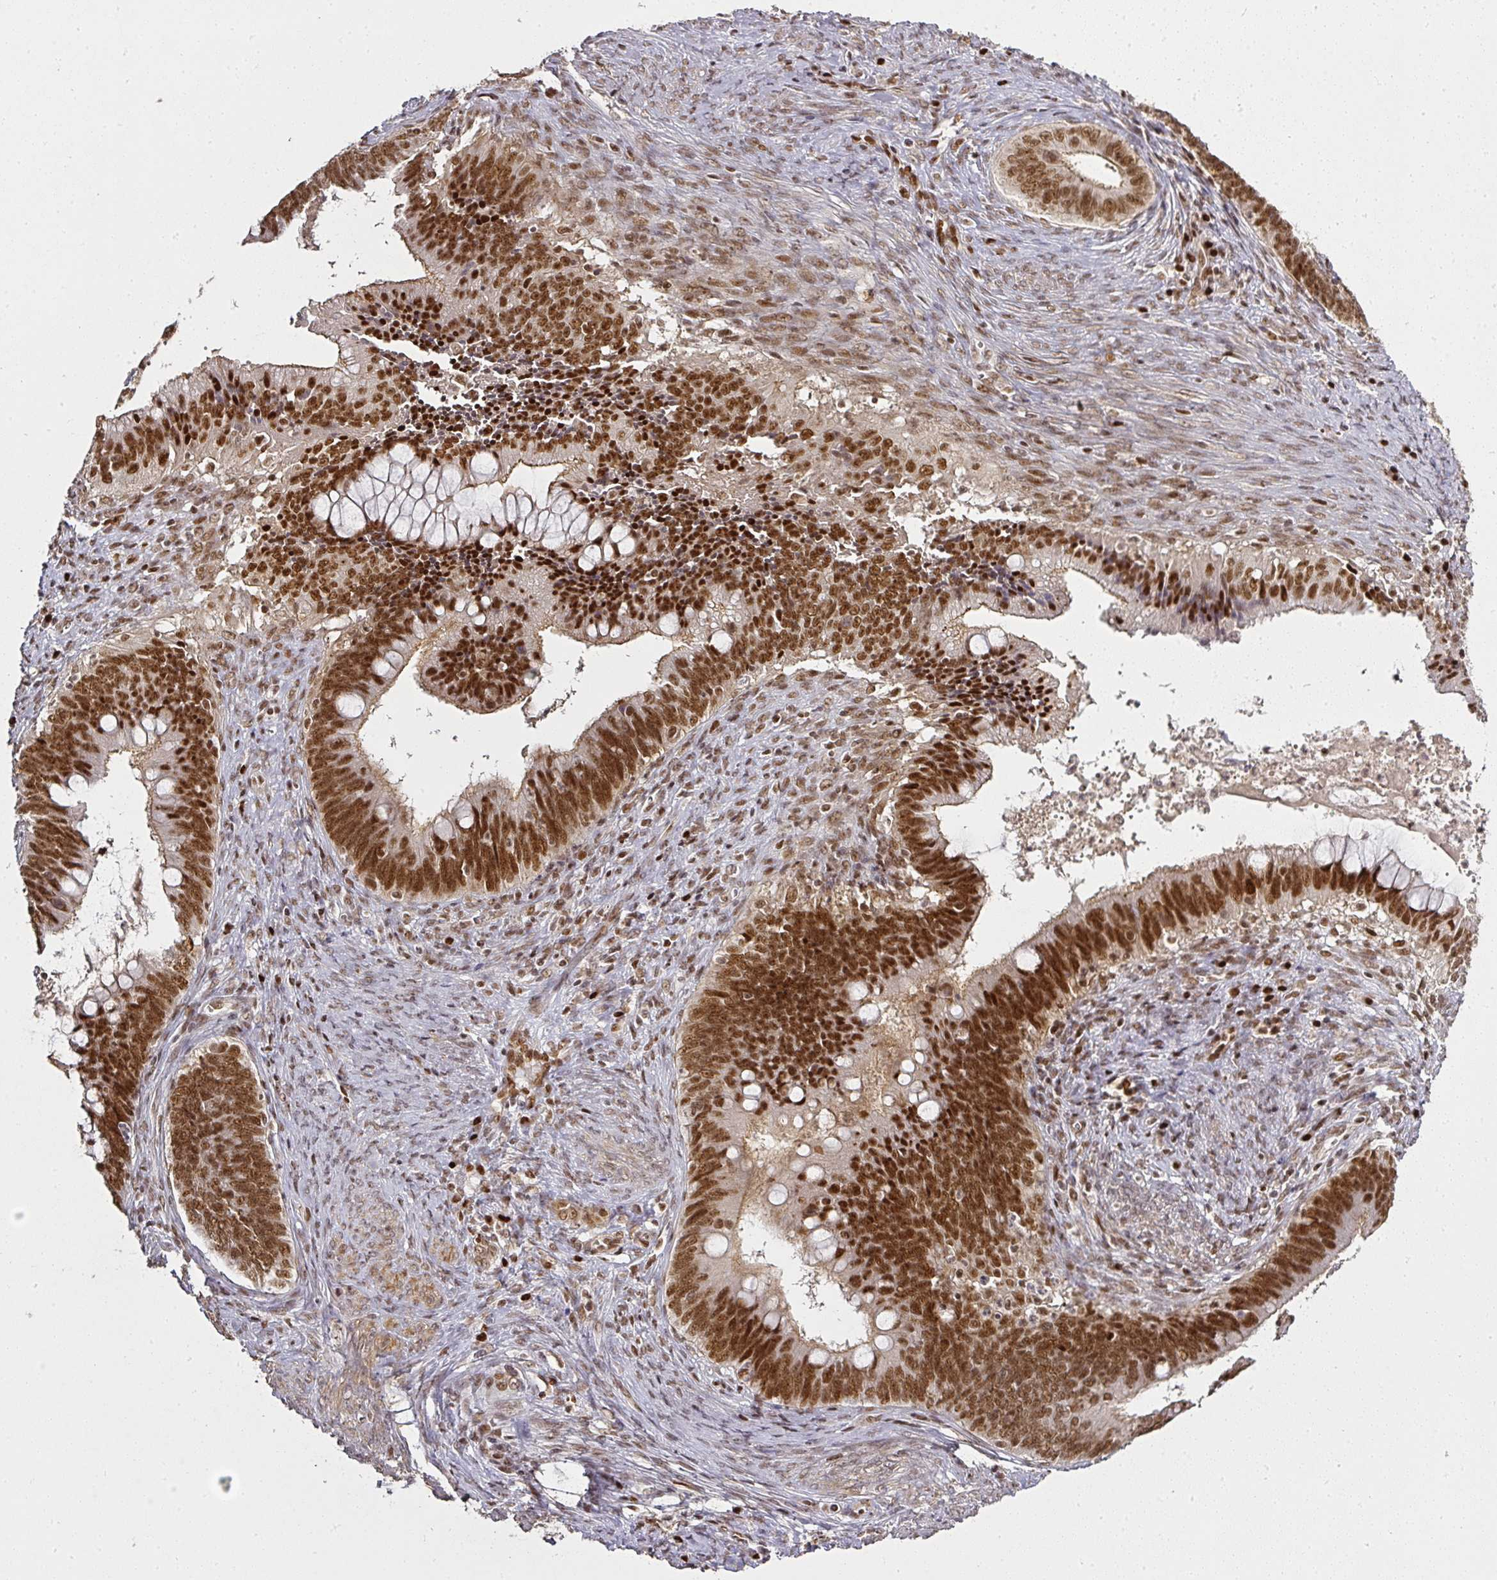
{"staining": {"intensity": "strong", "quantity": ">75%", "location": "nuclear"}, "tissue": "cervical cancer", "cell_type": "Tumor cells", "image_type": "cancer", "snomed": [{"axis": "morphology", "description": "Adenocarcinoma, NOS"}, {"axis": "topography", "description": "Cervix"}], "caption": "A brown stain labels strong nuclear staining of a protein in human cervical cancer tumor cells. (DAB (3,3'-diaminobenzidine) = brown stain, brightfield microscopy at high magnification).", "gene": "GPRIN2", "patient": {"sex": "female", "age": 42}}